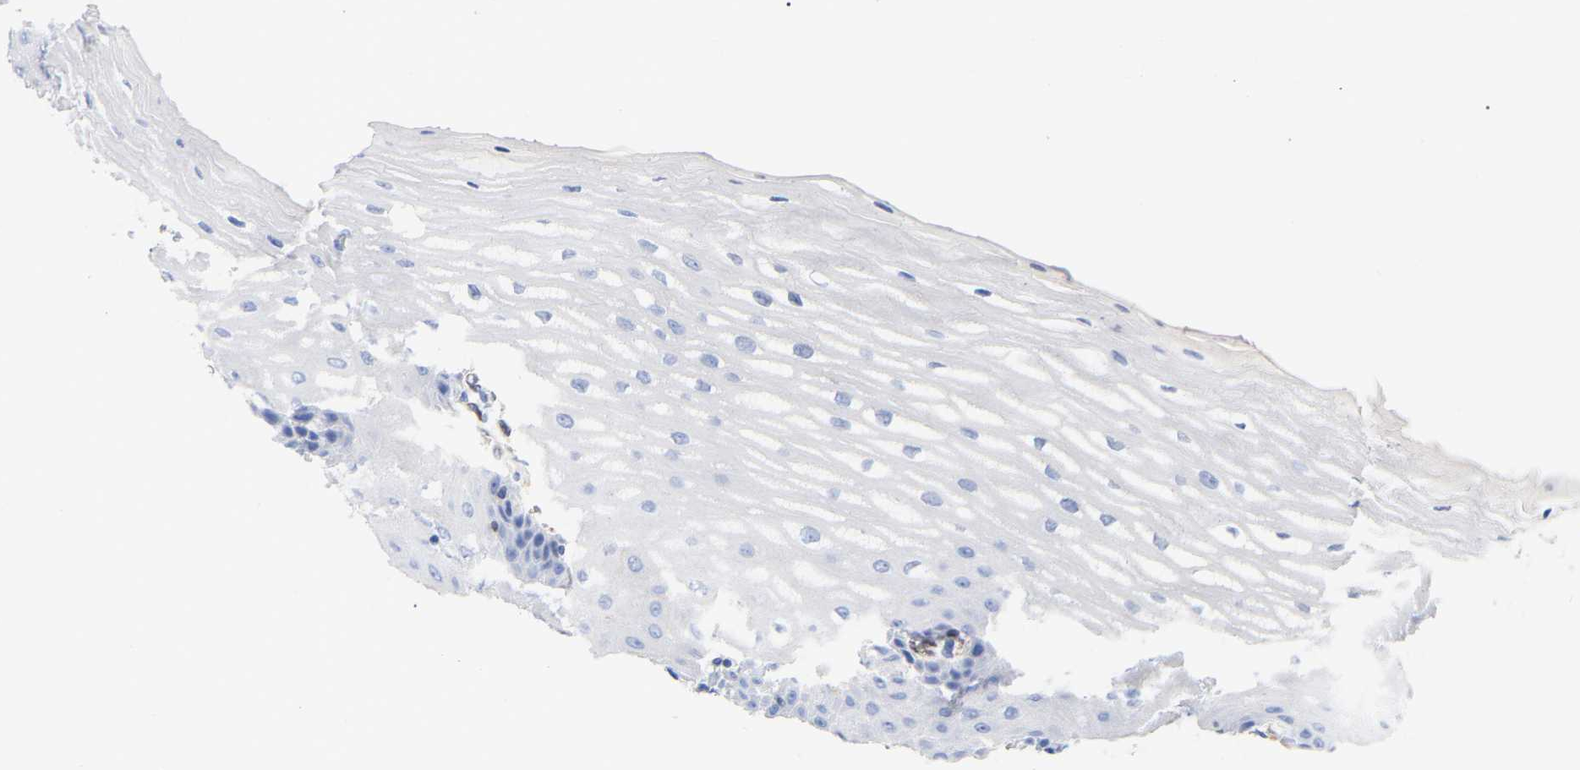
{"staining": {"intensity": "negative", "quantity": "none", "location": "none"}, "tissue": "esophagus", "cell_type": "Squamous epithelial cells", "image_type": "normal", "snomed": [{"axis": "morphology", "description": "Normal tissue, NOS"}, {"axis": "topography", "description": "Esophagus"}], "caption": "Immunohistochemical staining of normal human esophagus demonstrates no significant positivity in squamous epithelial cells.", "gene": "GIMAP4", "patient": {"sex": "male", "age": 54}}